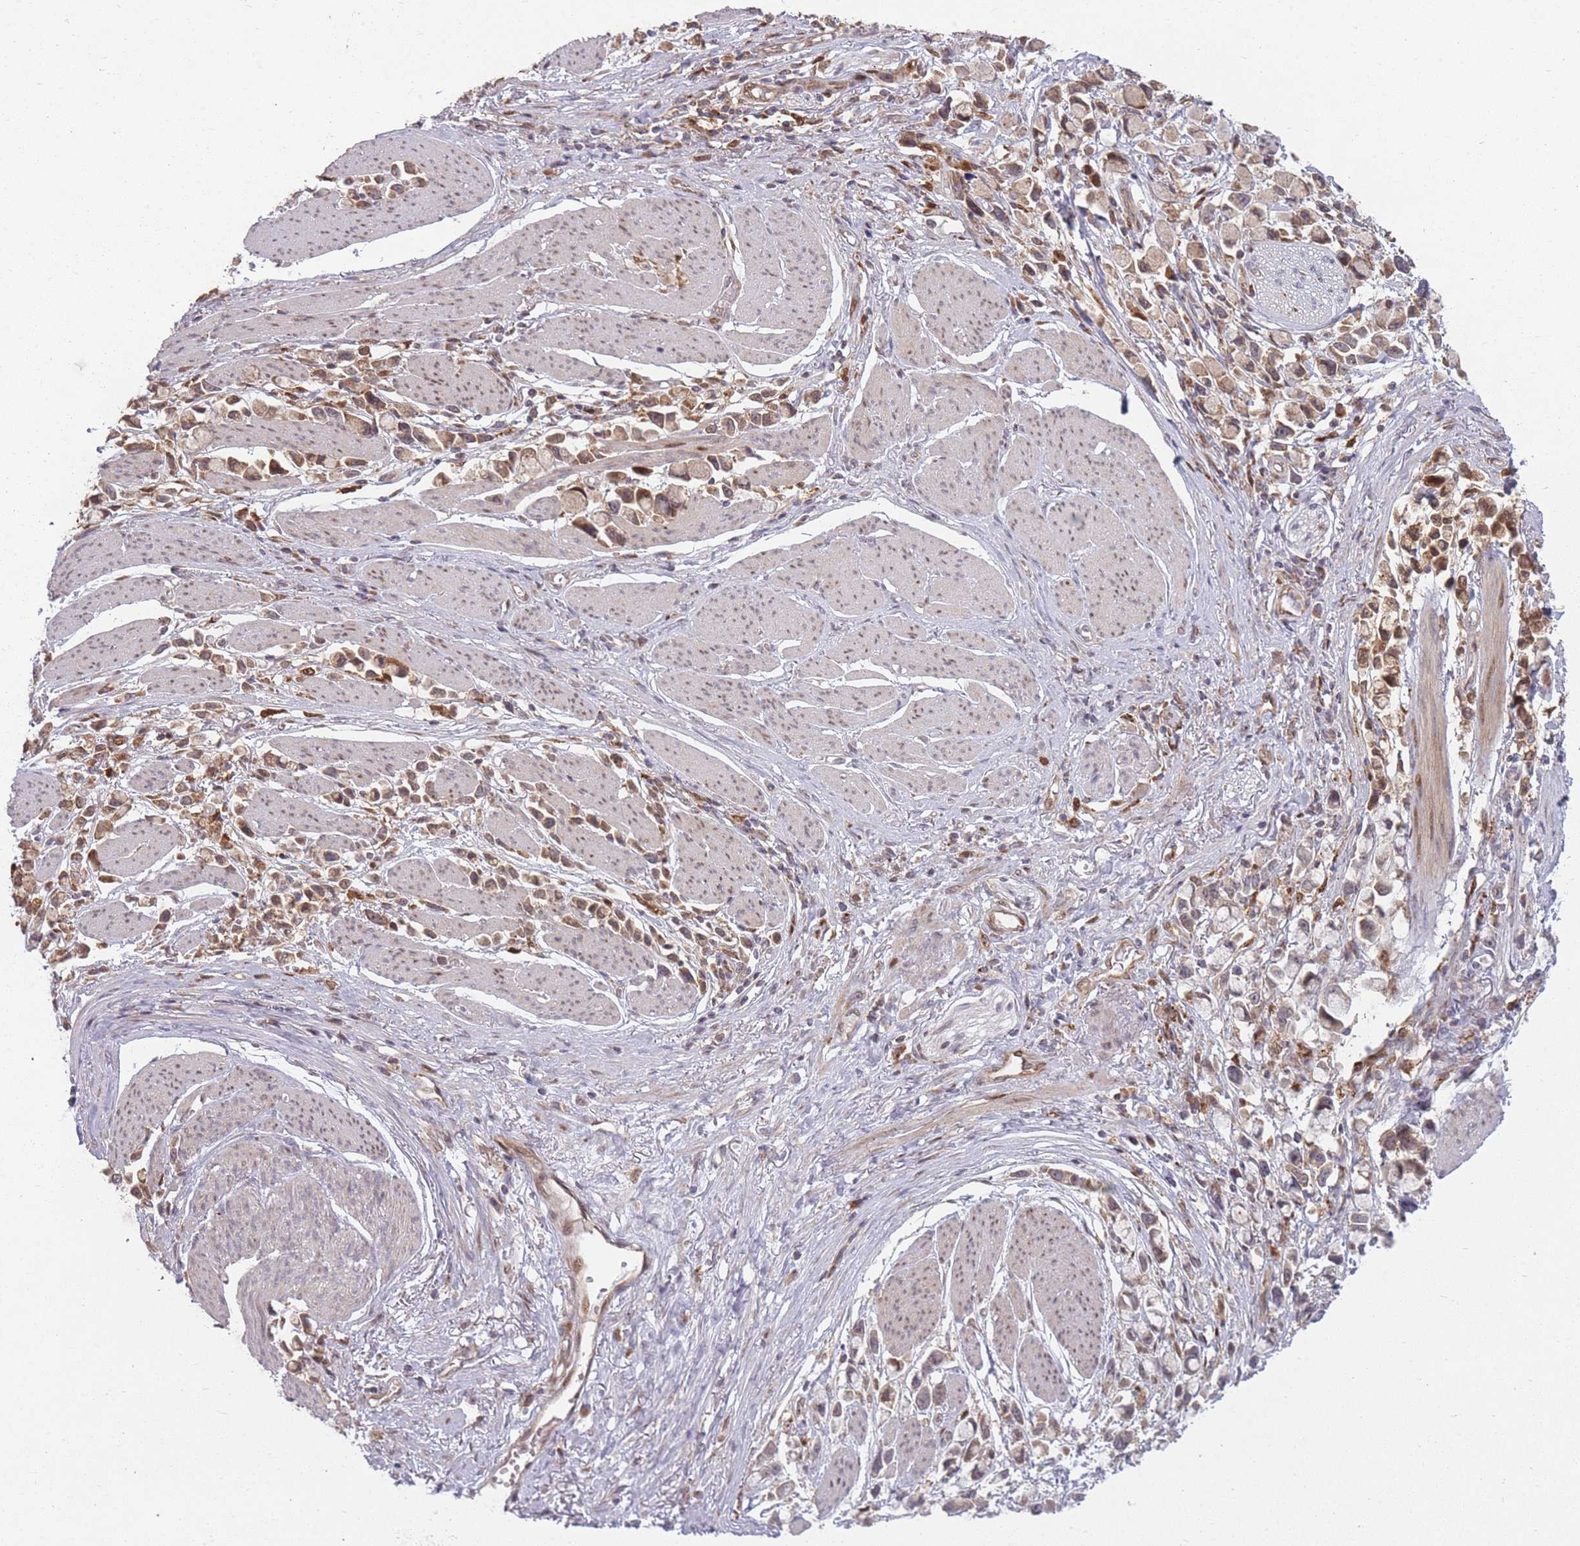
{"staining": {"intensity": "moderate", "quantity": ">75%", "location": "cytoplasmic/membranous"}, "tissue": "stomach cancer", "cell_type": "Tumor cells", "image_type": "cancer", "snomed": [{"axis": "morphology", "description": "Adenocarcinoma, NOS"}, {"axis": "topography", "description": "Stomach"}], "caption": "Approximately >75% of tumor cells in human stomach cancer demonstrate moderate cytoplasmic/membranous protein staining as visualized by brown immunohistochemical staining.", "gene": "LGALS9", "patient": {"sex": "female", "age": 81}}